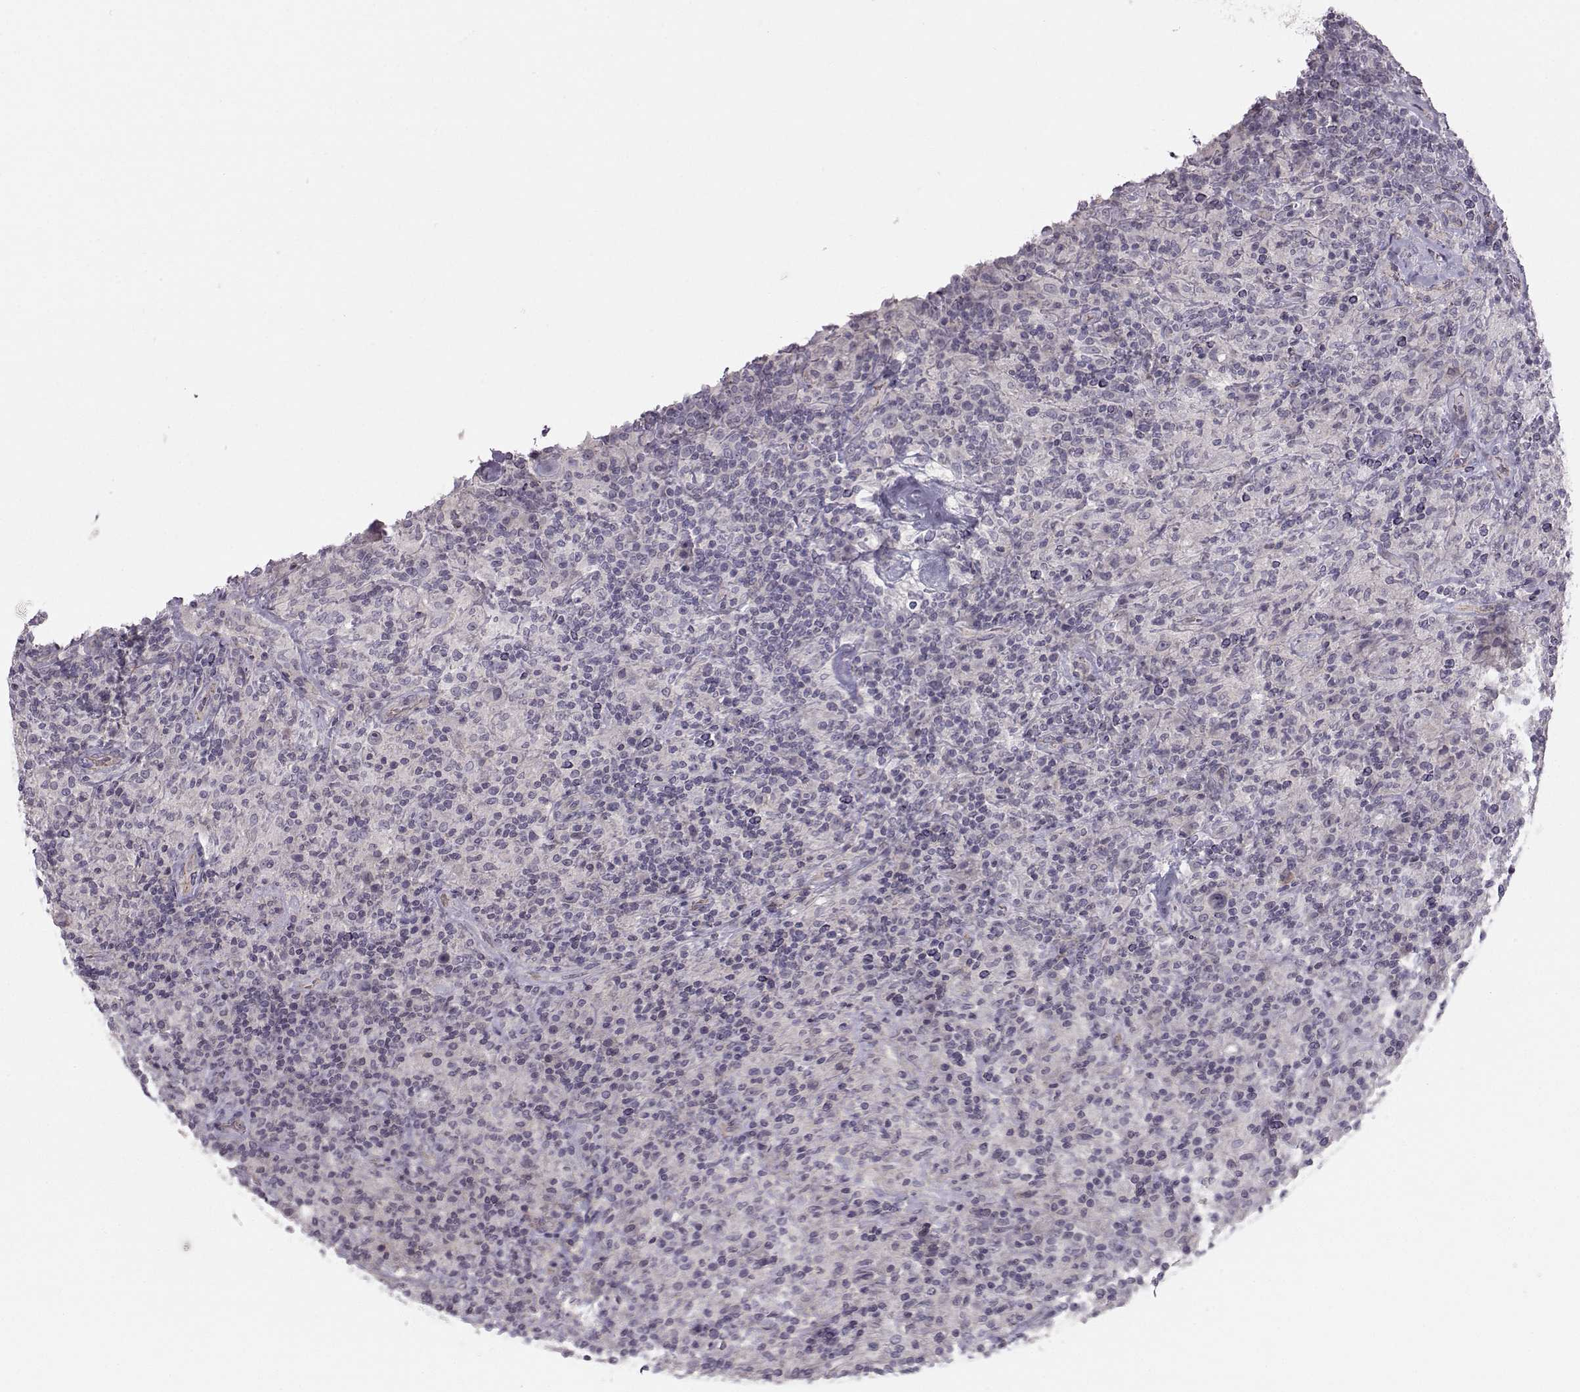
{"staining": {"intensity": "negative", "quantity": "none", "location": "none"}, "tissue": "lymphoma", "cell_type": "Tumor cells", "image_type": "cancer", "snomed": [{"axis": "morphology", "description": "Hodgkin's disease, NOS"}, {"axis": "topography", "description": "Lymph node"}], "caption": "Tumor cells show no significant staining in Hodgkin's disease. (DAB IHC visualized using brightfield microscopy, high magnification).", "gene": "MAST1", "patient": {"sex": "male", "age": 70}}